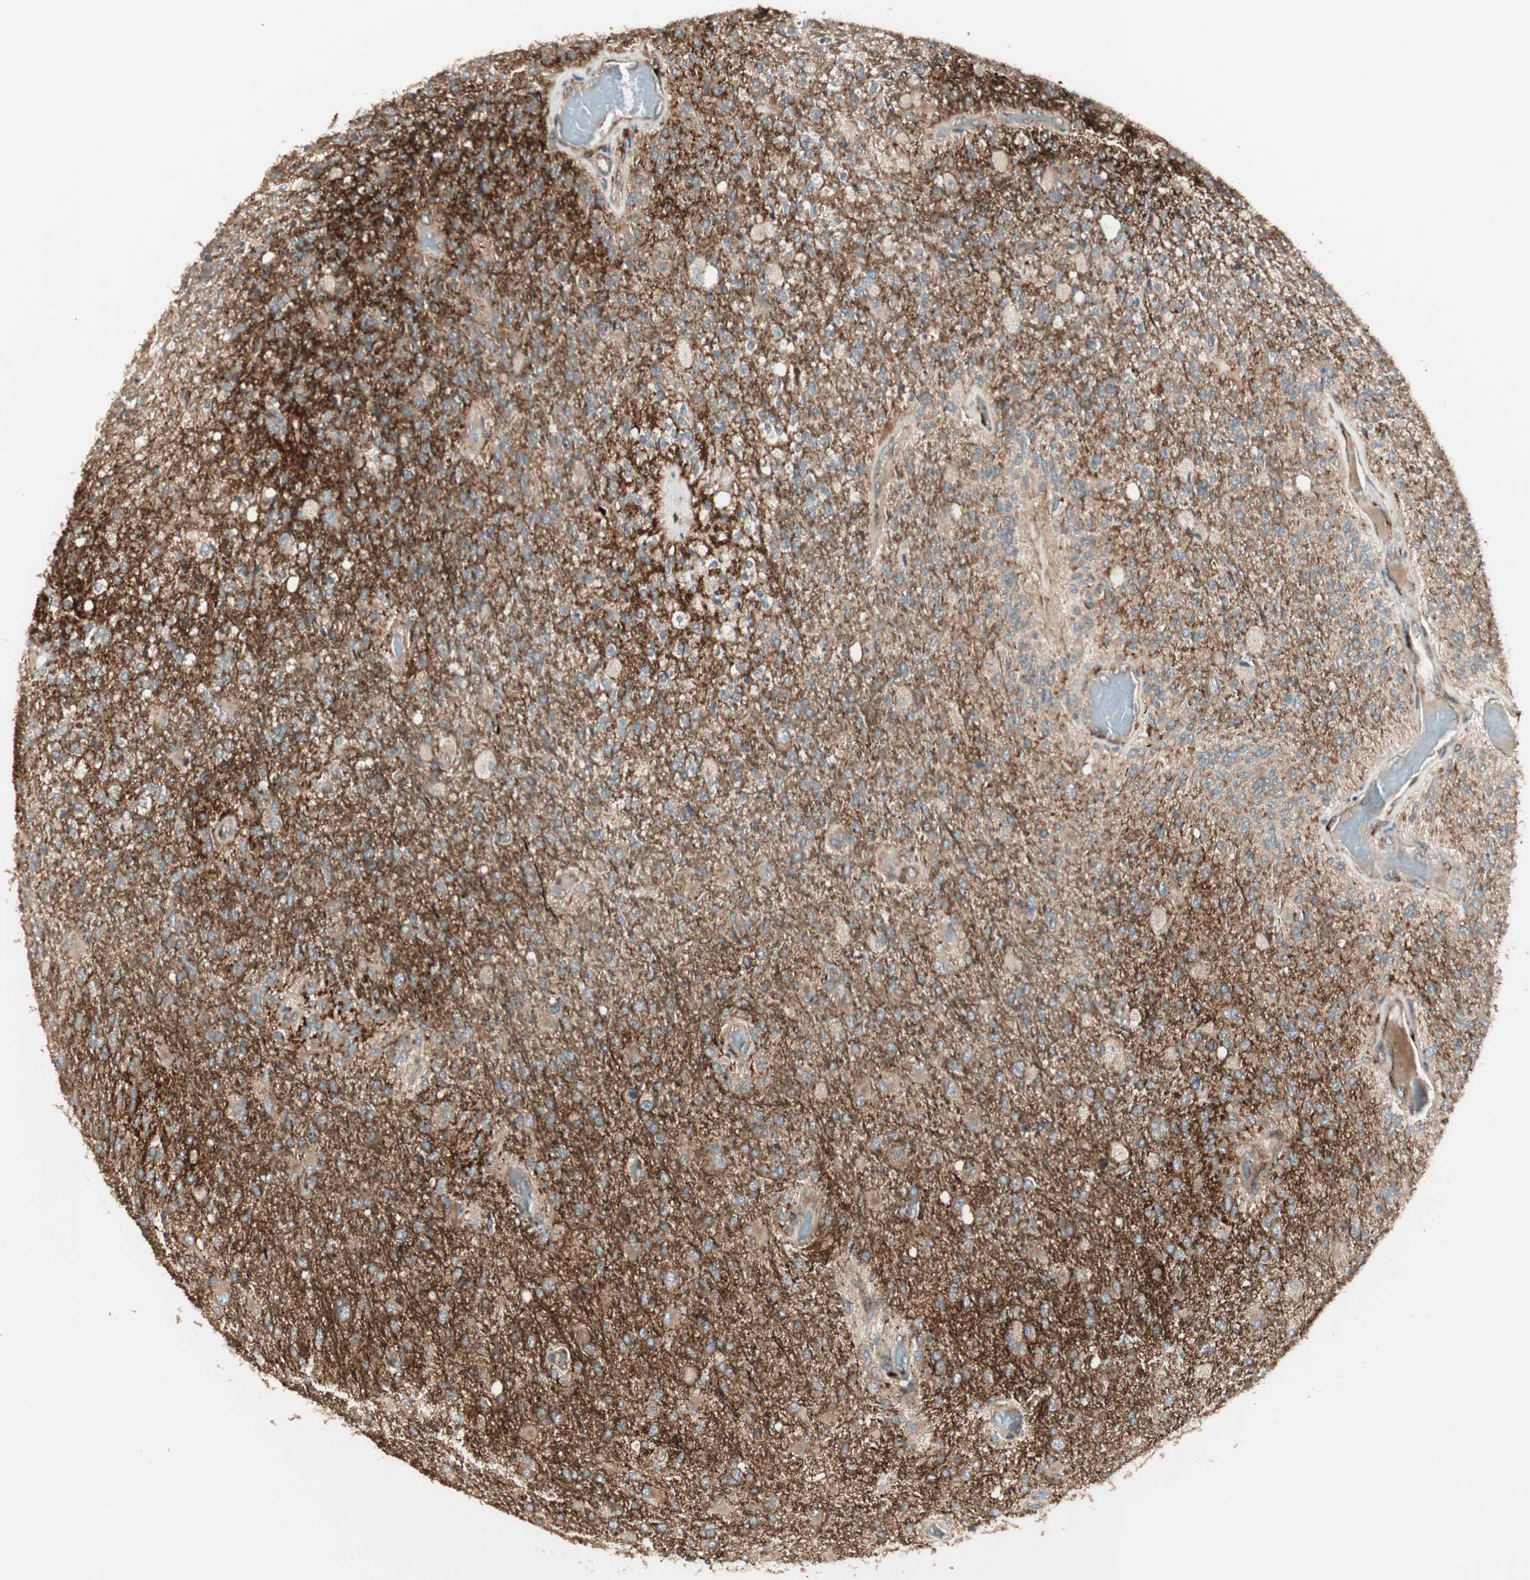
{"staining": {"intensity": "negative", "quantity": "none", "location": "none"}, "tissue": "glioma", "cell_type": "Tumor cells", "image_type": "cancer", "snomed": [{"axis": "morphology", "description": "Normal tissue, NOS"}, {"axis": "morphology", "description": "Glioma, malignant, High grade"}, {"axis": "topography", "description": "Cerebral cortex"}], "caption": "Immunohistochemistry (IHC) micrograph of neoplastic tissue: malignant glioma (high-grade) stained with DAB (3,3'-diaminobenzidine) demonstrates no significant protein expression in tumor cells.", "gene": "PPP2R5E", "patient": {"sex": "male", "age": 77}}